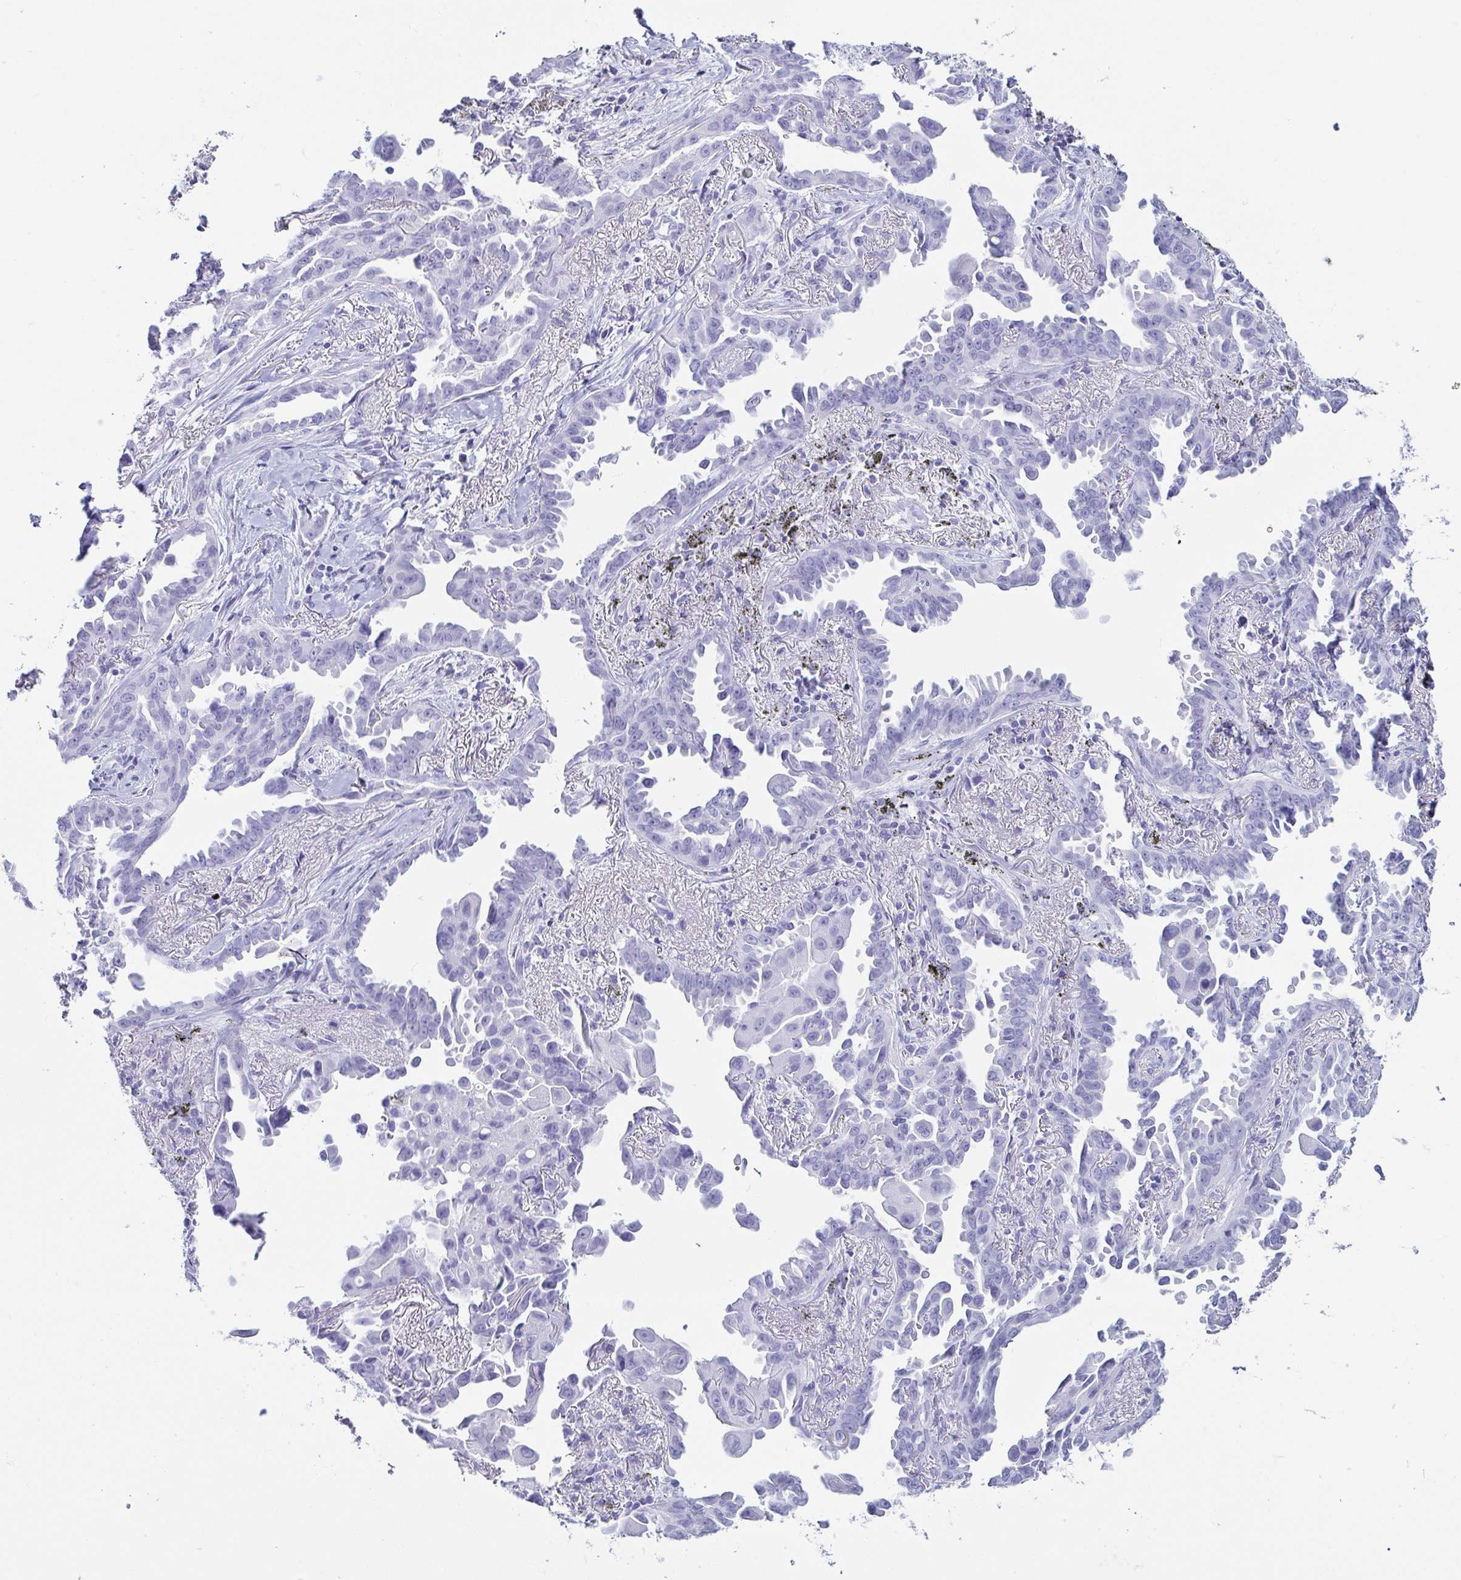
{"staining": {"intensity": "negative", "quantity": "none", "location": "none"}, "tissue": "lung cancer", "cell_type": "Tumor cells", "image_type": "cancer", "snomed": [{"axis": "morphology", "description": "Adenocarcinoma, NOS"}, {"axis": "topography", "description": "Lung"}], "caption": "A photomicrograph of human lung cancer is negative for staining in tumor cells.", "gene": "CD164L2", "patient": {"sex": "male", "age": 68}}